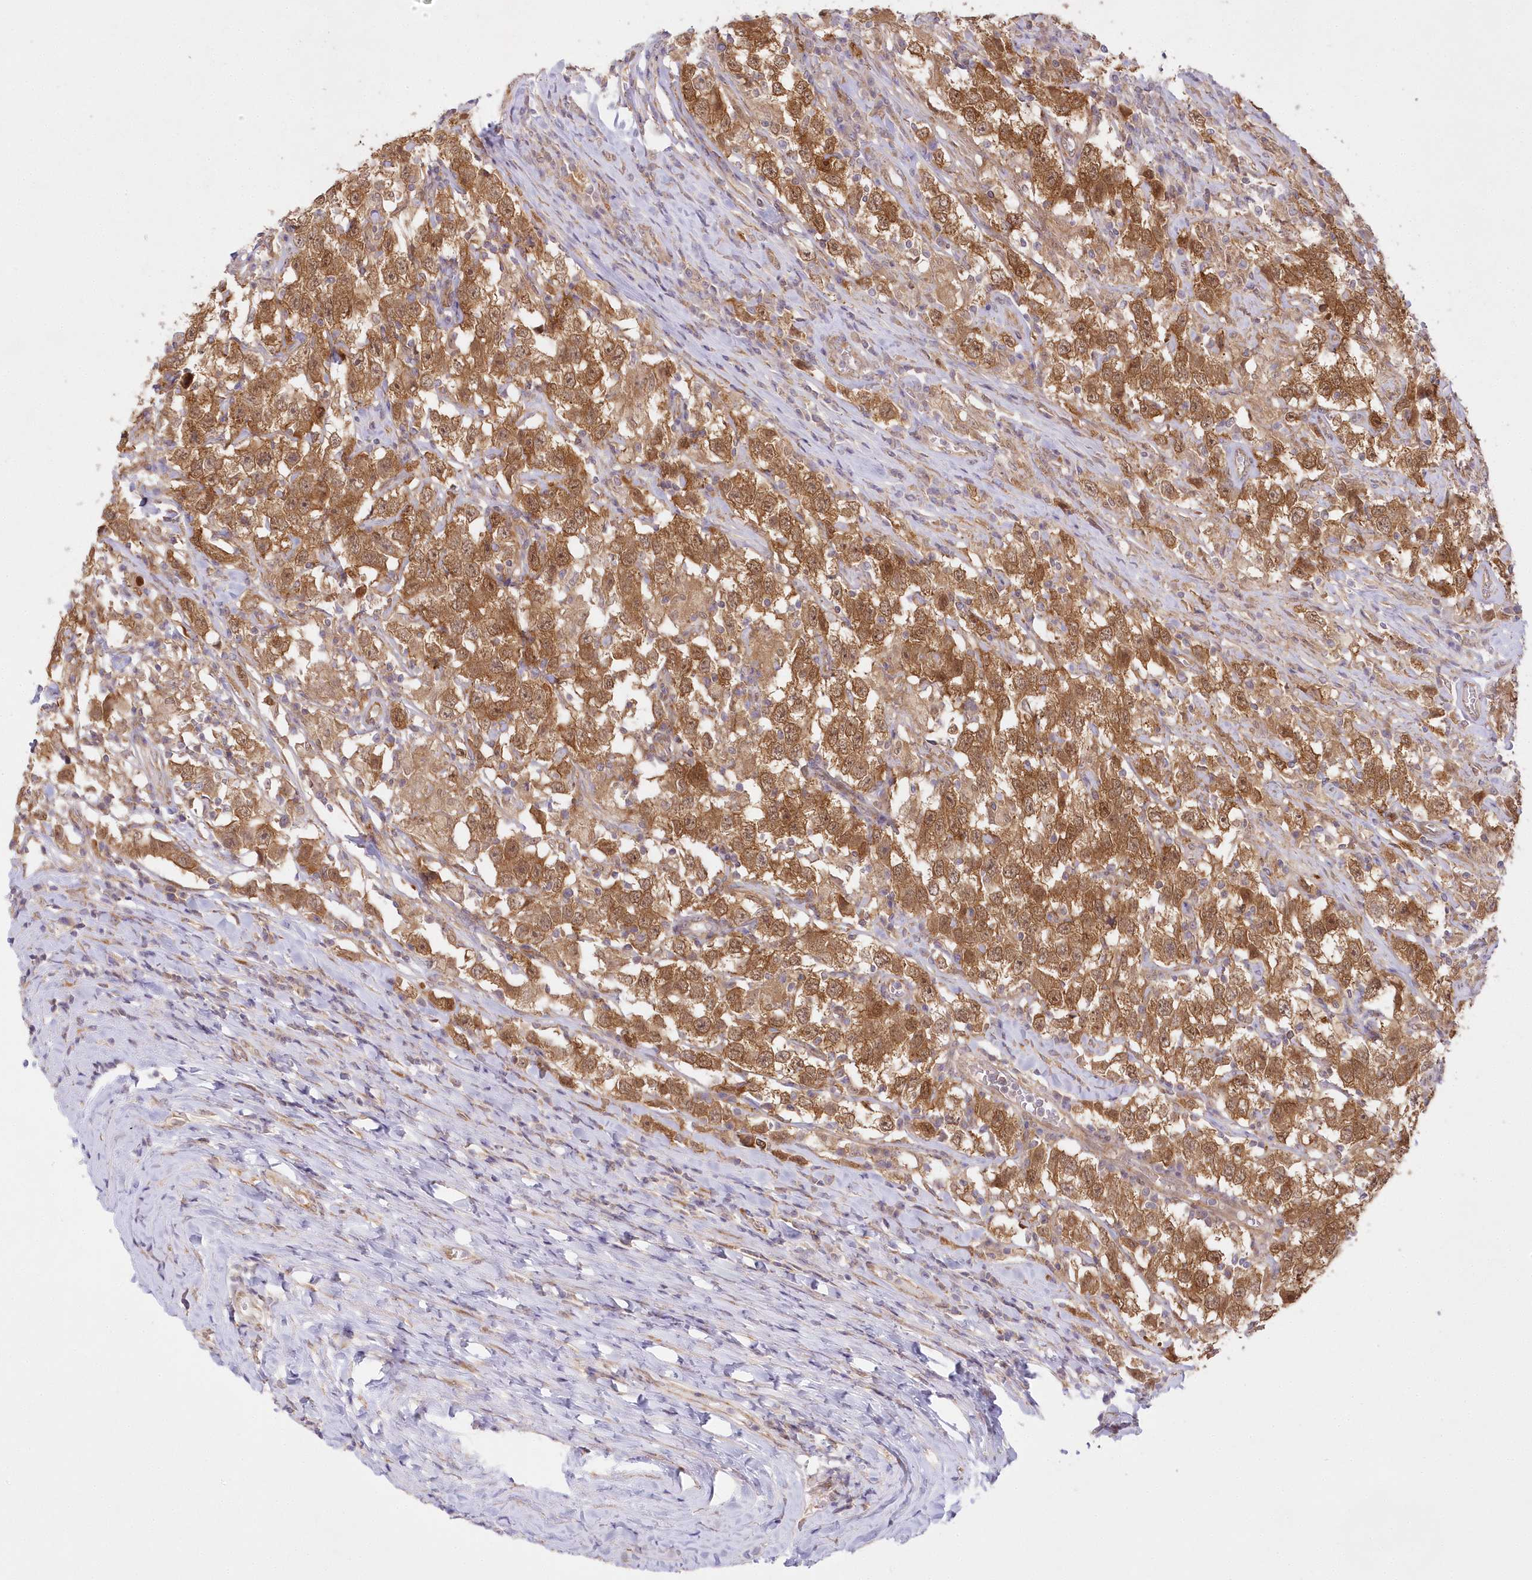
{"staining": {"intensity": "strong", "quantity": ">75%", "location": "cytoplasmic/membranous"}, "tissue": "testis cancer", "cell_type": "Tumor cells", "image_type": "cancer", "snomed": [{"axis": "morphology", "description": "Seminoma, NOS"}, {"axis": "topography", "description": "Testis"}], "caption": "This photomicrograph reveals testis seminoma stained with IHC to label a protein in brown. The cytoplasmic/membranous of tumor cells show strong positivity for the protein. Nuclei are counter-stained blue.", "gene": "RNPEP", "patient": {"sex": "male", "age": 41}}